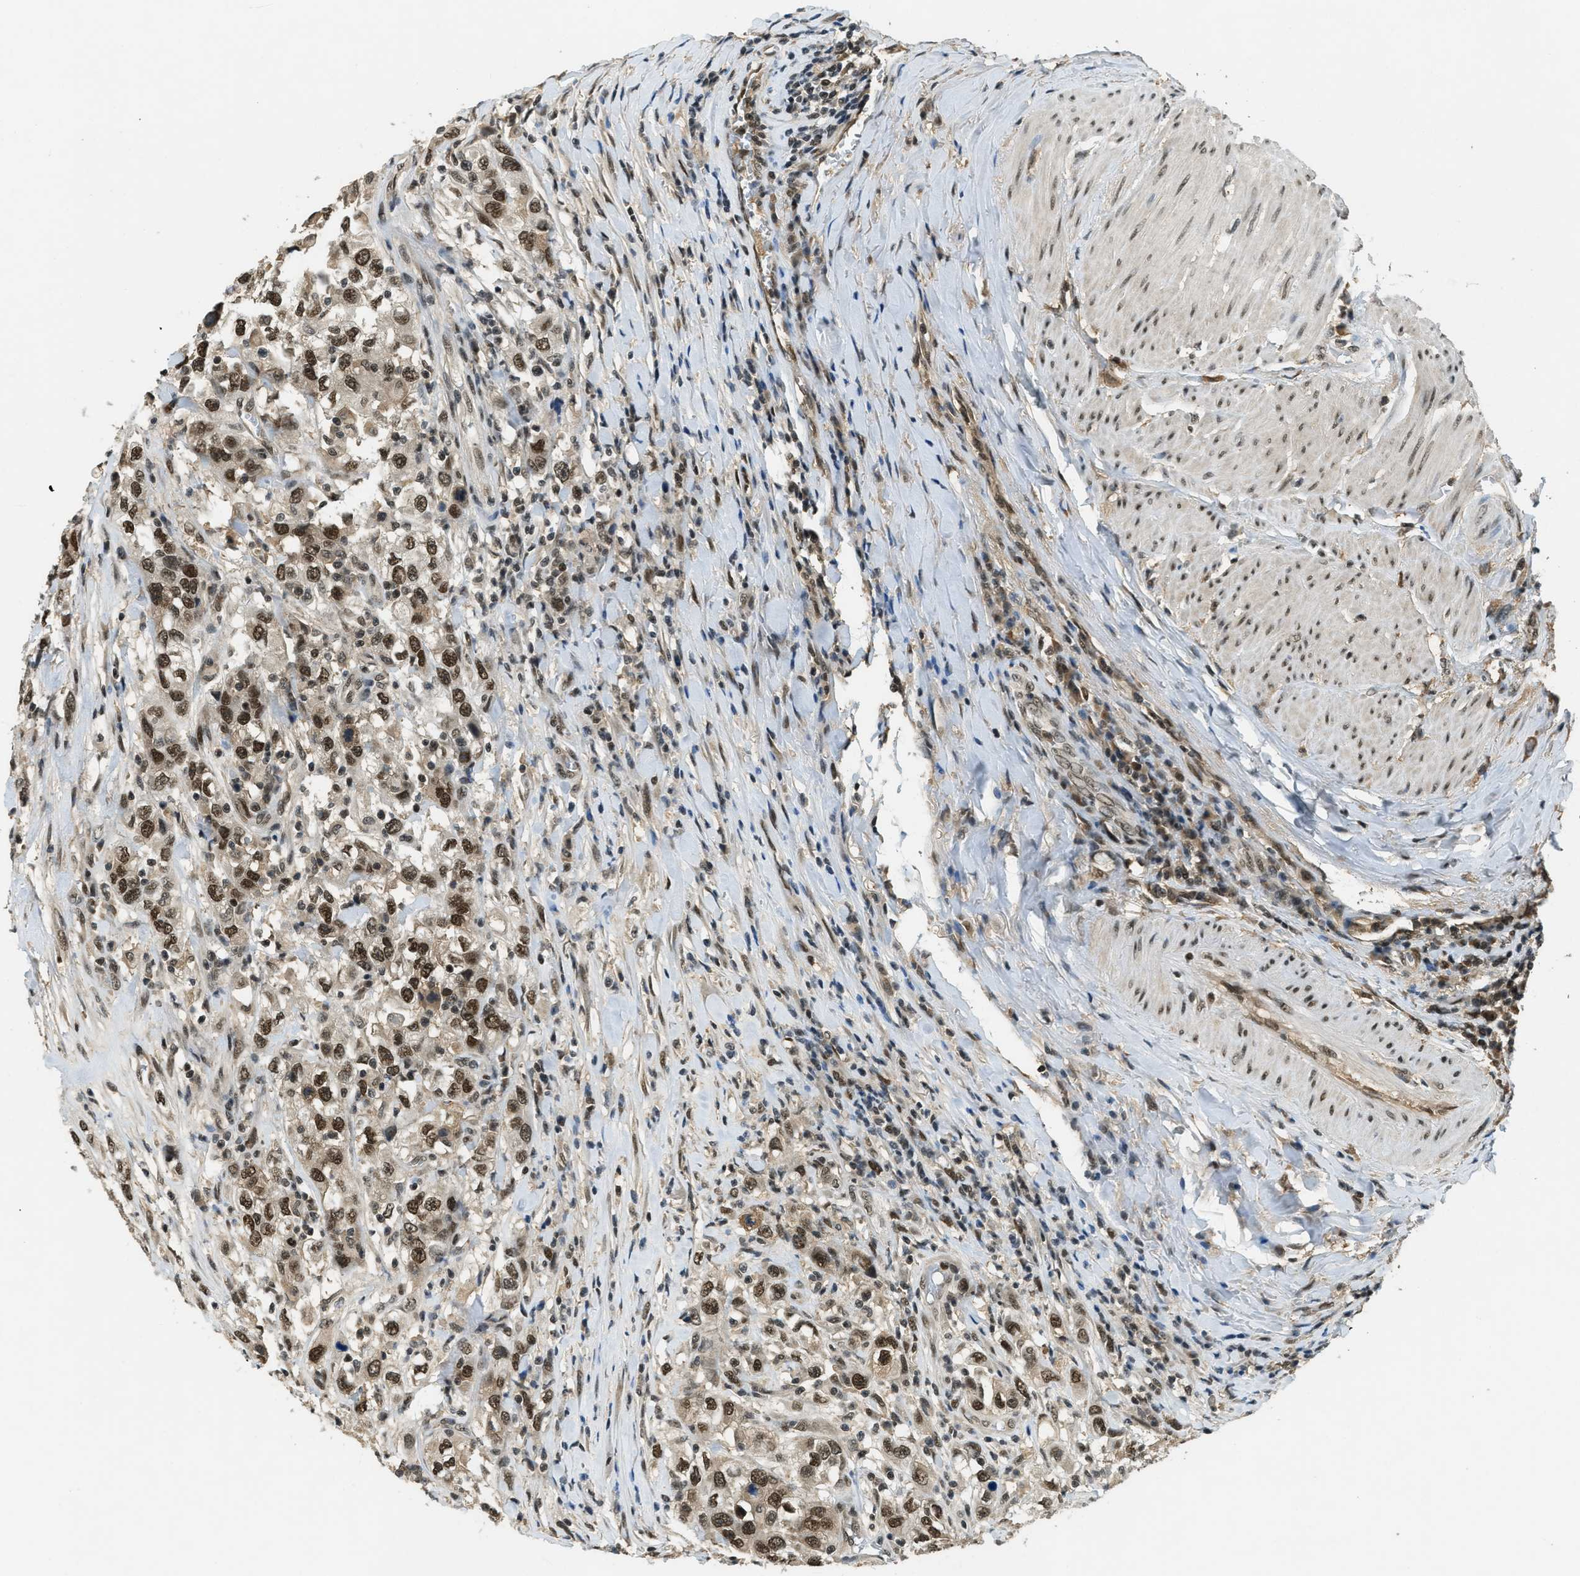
{"staining": {"intensity": "strong", "quantity": ">75%", "location": "nuclear"}, "tissue": "urothelial cancer", "cell_type": "Tumor cells", "image_type": "cancer", "snomed": [{"axis": "morphology", "description": "Urothelial carcinoma, High grade"}, {"axis": "topography", "description": "Urinary bladder"}], "caption": "A photomicrograph of human high-grade urothelial carcinoma stained for a protein shows strong nuclear brown staining in tumor cells.", "gene": "ZNF148", "patient": {"sex": "female", "age": 80}}